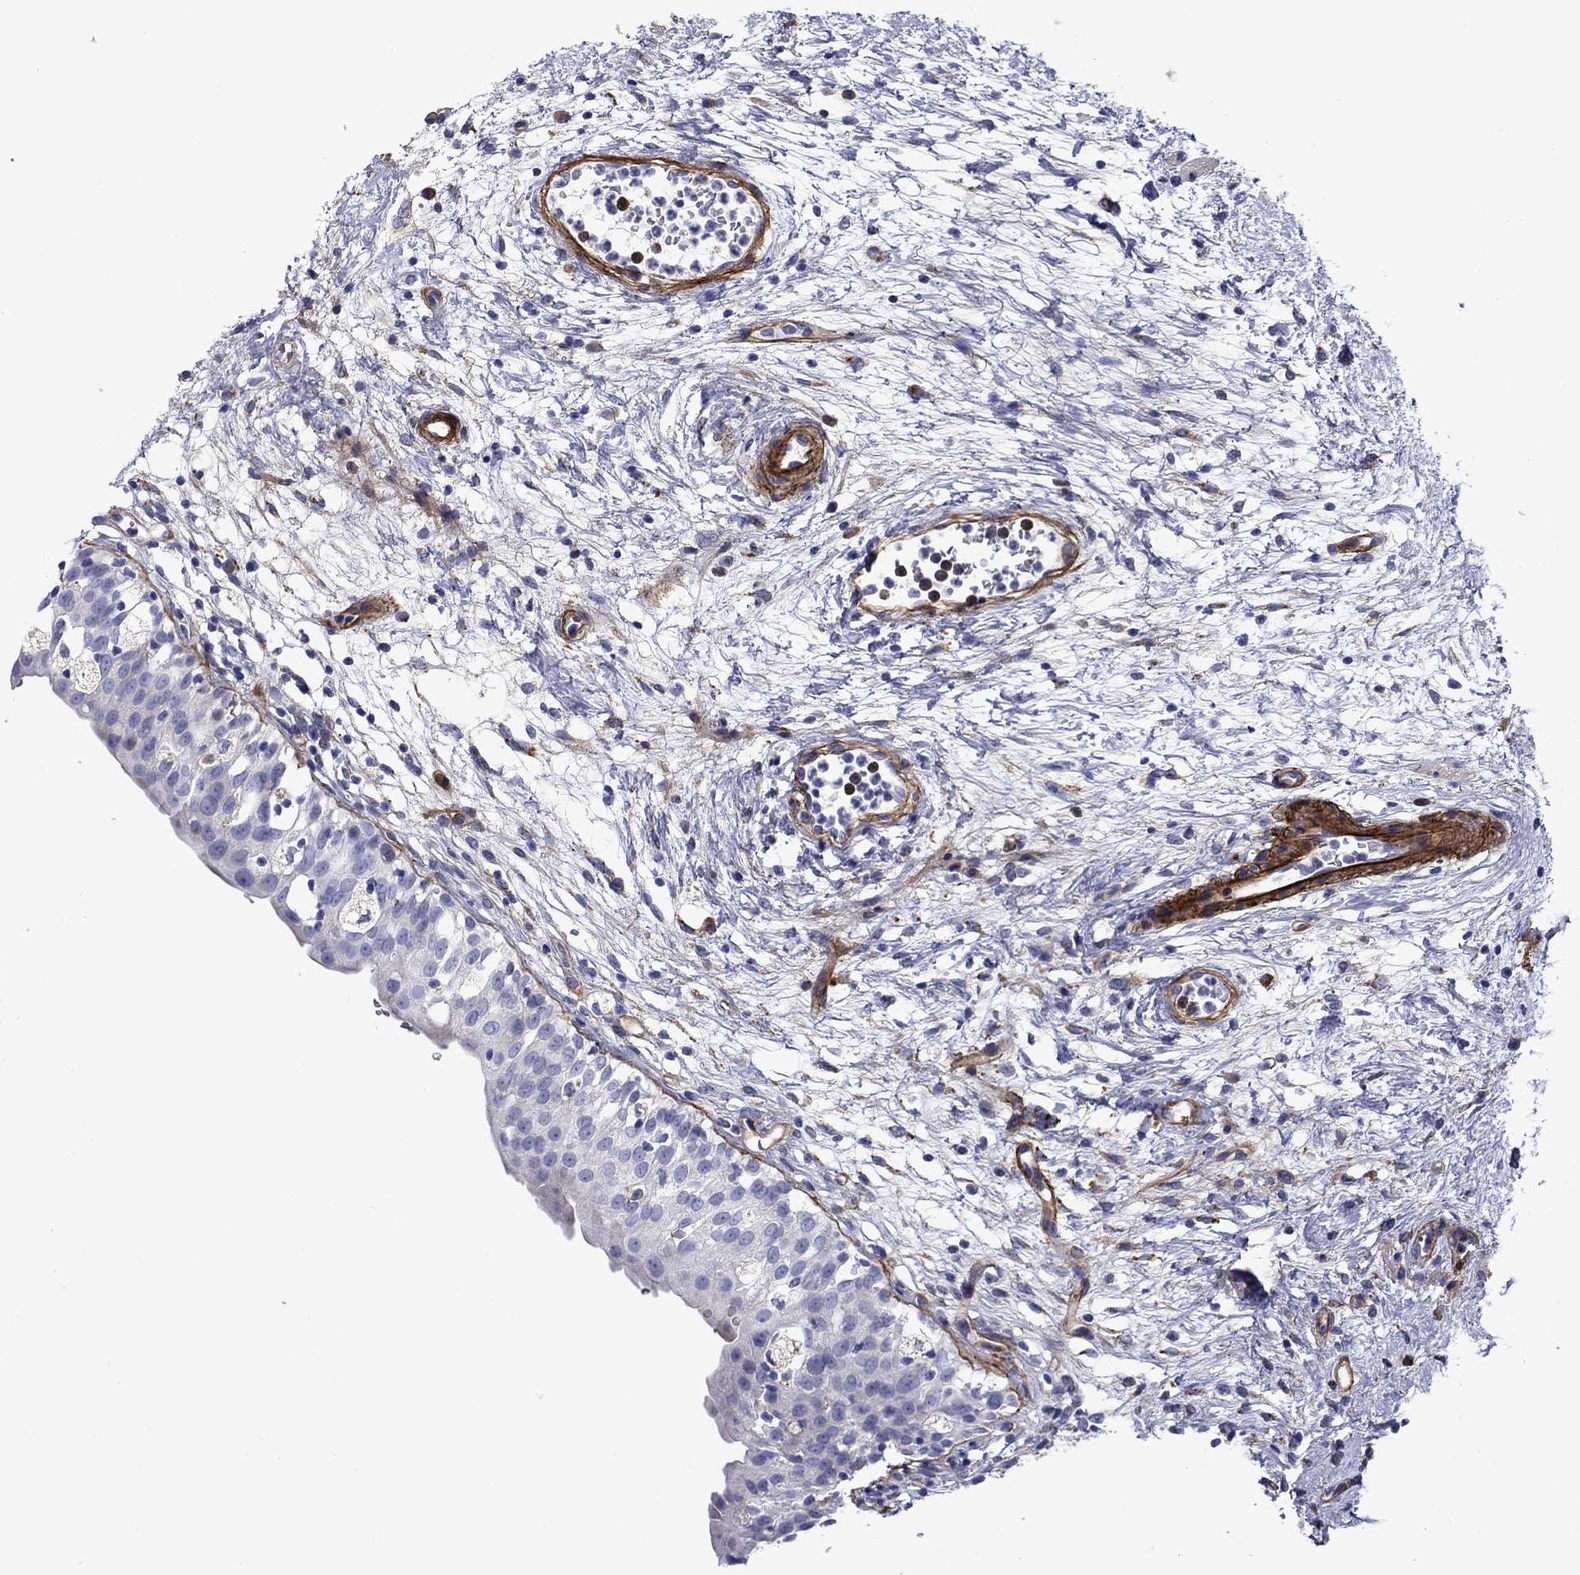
{"staining": {"intensity": "negative", "quantity": "none", "location": "none"}, "tissue": "urinary bladder", "cell_type": "Urothelial cells", "image_type": "normal", "snomed": [{"axis": "morphology", "description": "Normal tissue, NOS"}, {"axis": "topography", "description": "Urinary bladder"}], "caption": "Normal urinary bladder was stained to show a protein in brown. There is no significant staining in urothelial cells.", "gene": "HSPG2", "patient": {"sex": "male", "age": 76}}